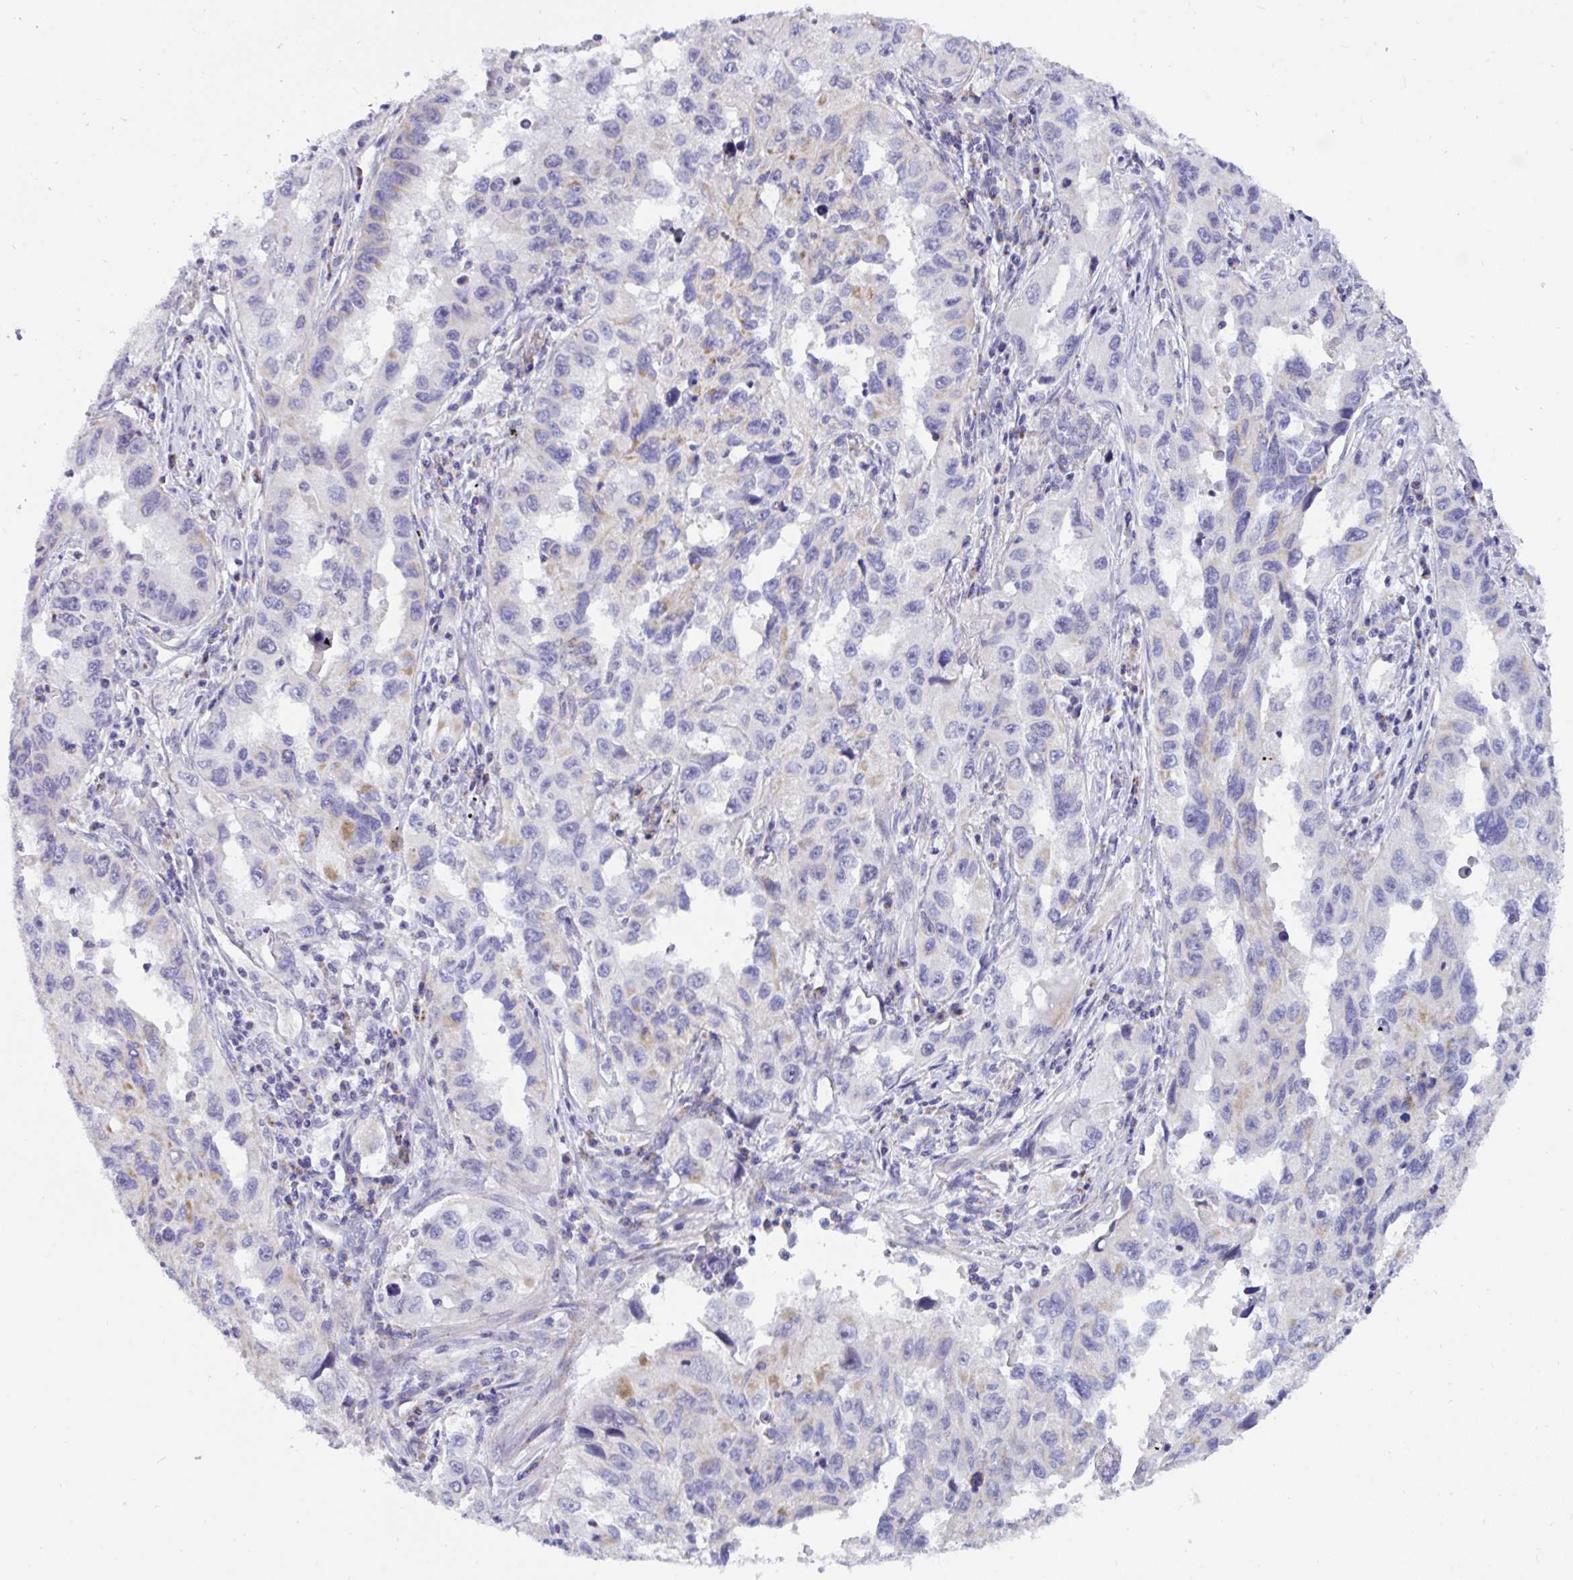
{"staining": {"intensity": "negative", "quantity": "none", "location": "none"}, "tissue": "lung cancer", "cell_type": "Tumor cells", "image_type": "cancer", "snomed": [{"axis": "morphology", "description": "Adenocarcinoma, NOS"}, {"axis": "topography", "description": "Lung"}], "caption": "IHC micrograph of lung cancer stained for a protein (brown), which shows no expression in tumor cells.", "gene": "DTX3", "patient": {"sex": "female", "age": 73}}